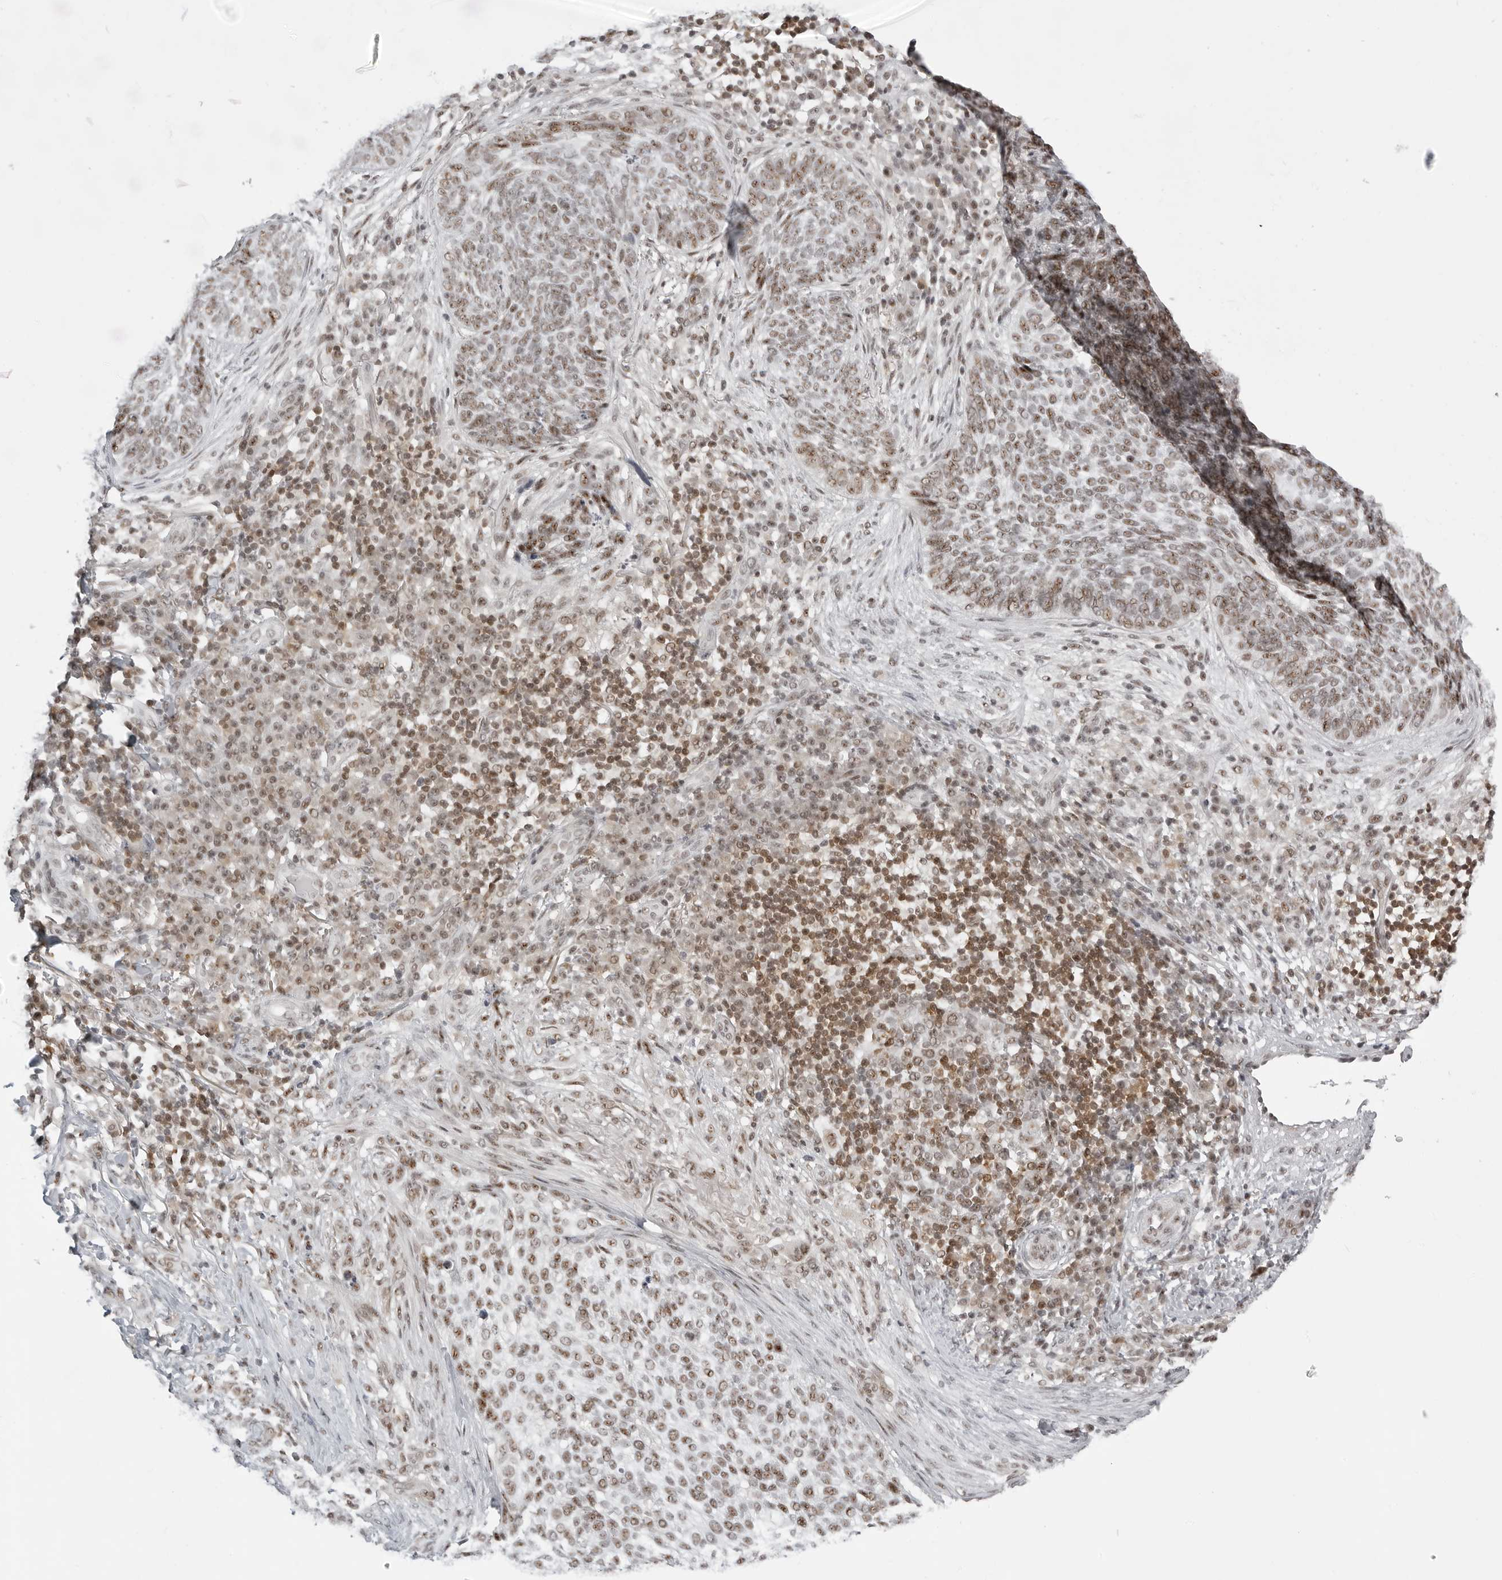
{"staining": {"intensity": "moderate", "quantity": ">75%", "location": "nuclear"}, "tissue": "skin cancer", "cell_type": "Tumor cells", "image_type": "cancer", "snomed": [{"axis": "morphology", "description": "Basal cell carcinoma"}, {"axis": "topography", "description": "Skin"}], "caption": "Moderate nuclear expression is seen in about >75% of tumor cells in basal cell carcinoma (skin).", "gene": "WRAP53", "patient": {"sex": "male", "age": 85}}